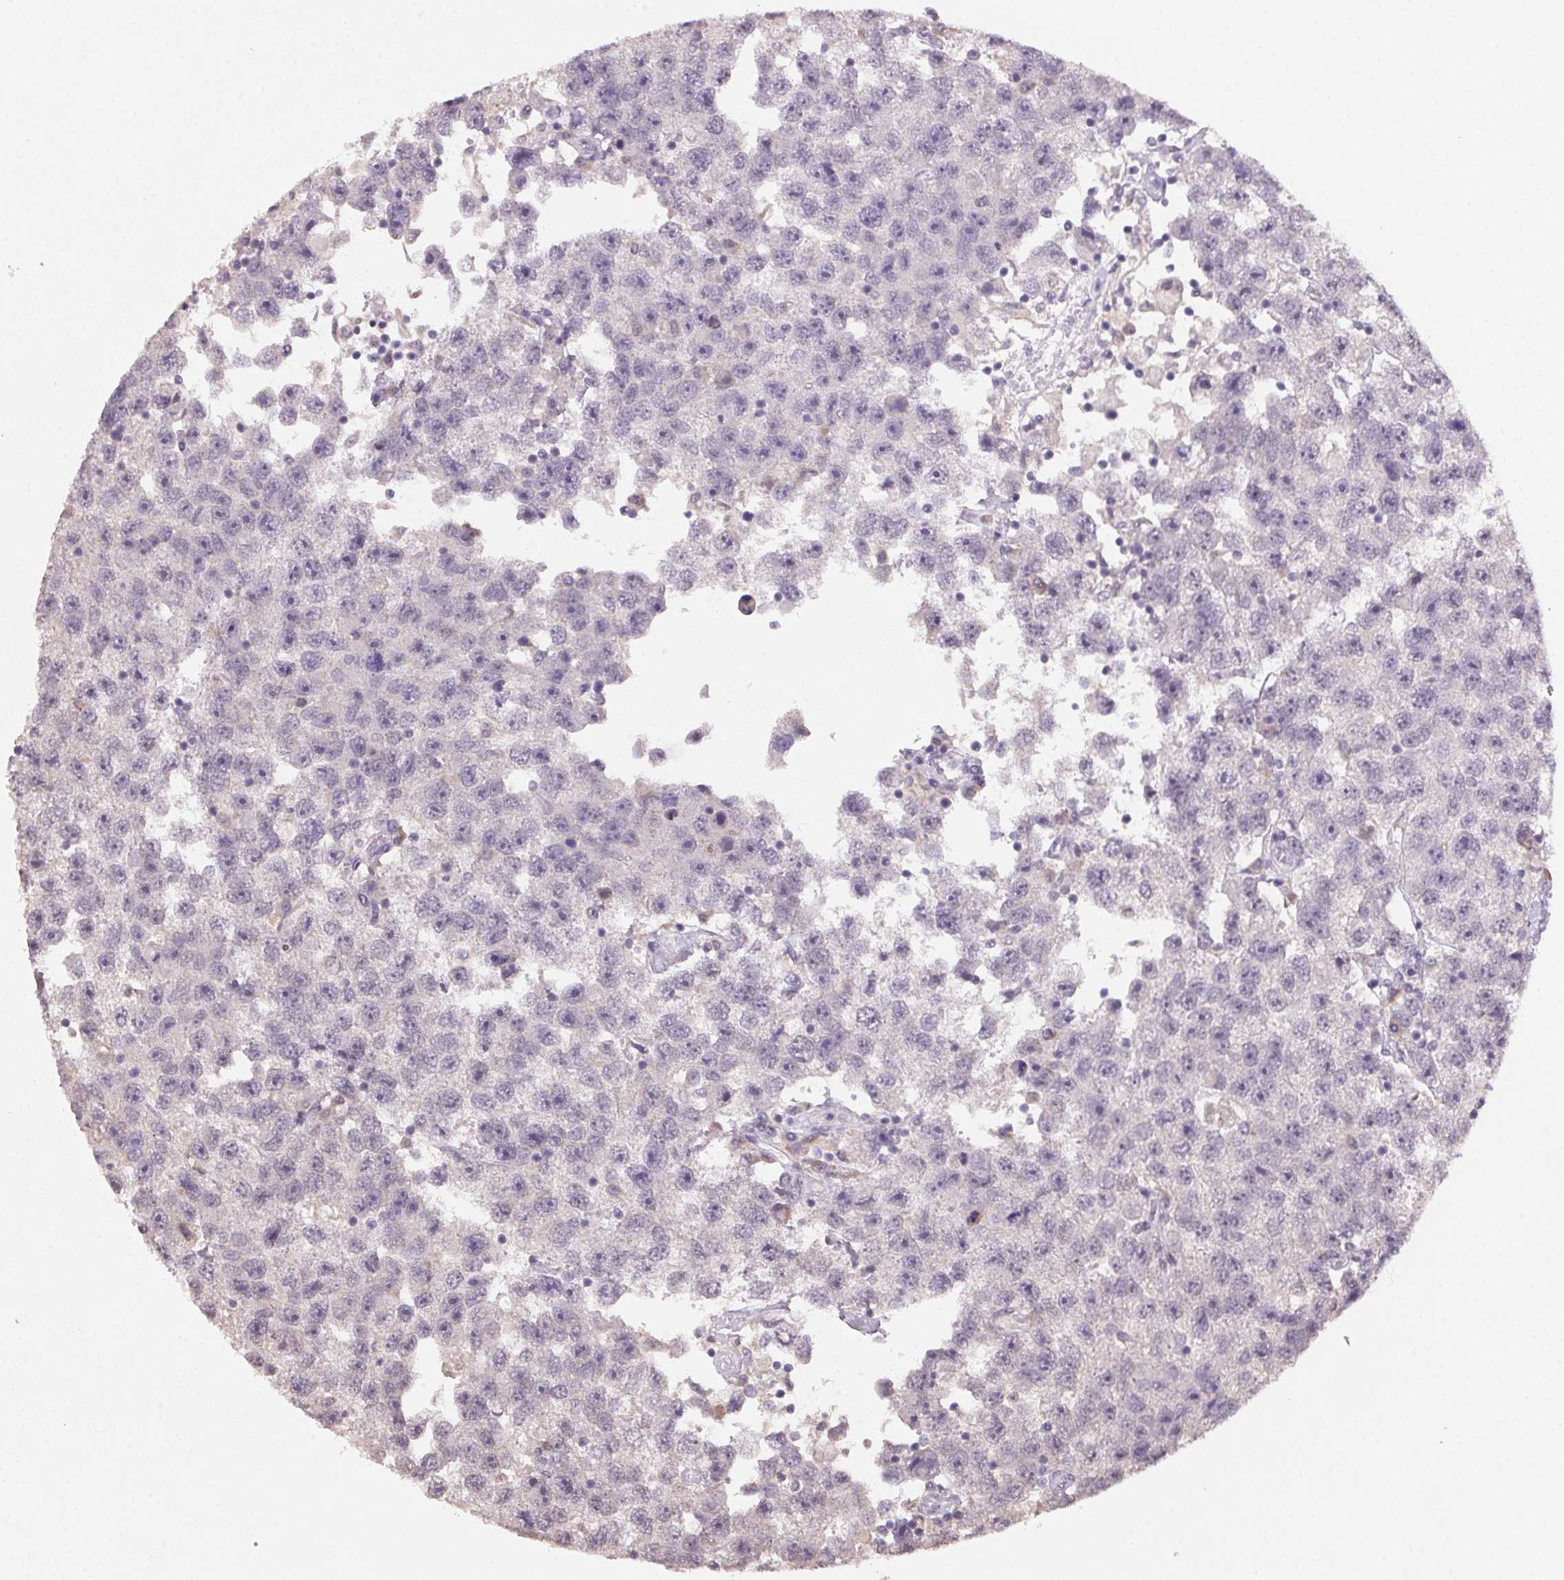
{"staining": {"intensity": "negative", "quantity": "none", "location": "none"}, "tissue": "testis cancer", "cell_type": "Tumor cells", "image_type": "cancer", "snomed": [{"axis": "morphology", "description": "Seminoma, NOS"}, {"axis": "topography", "description": "Testis"}], "caption": "Seminoma (testis) stained for a protein using immunohistochemistry (IHC) demonstrates no expression tumor cells.", "gene": "ZBTB4", "patient": {"sex": "male", "age": 26}}